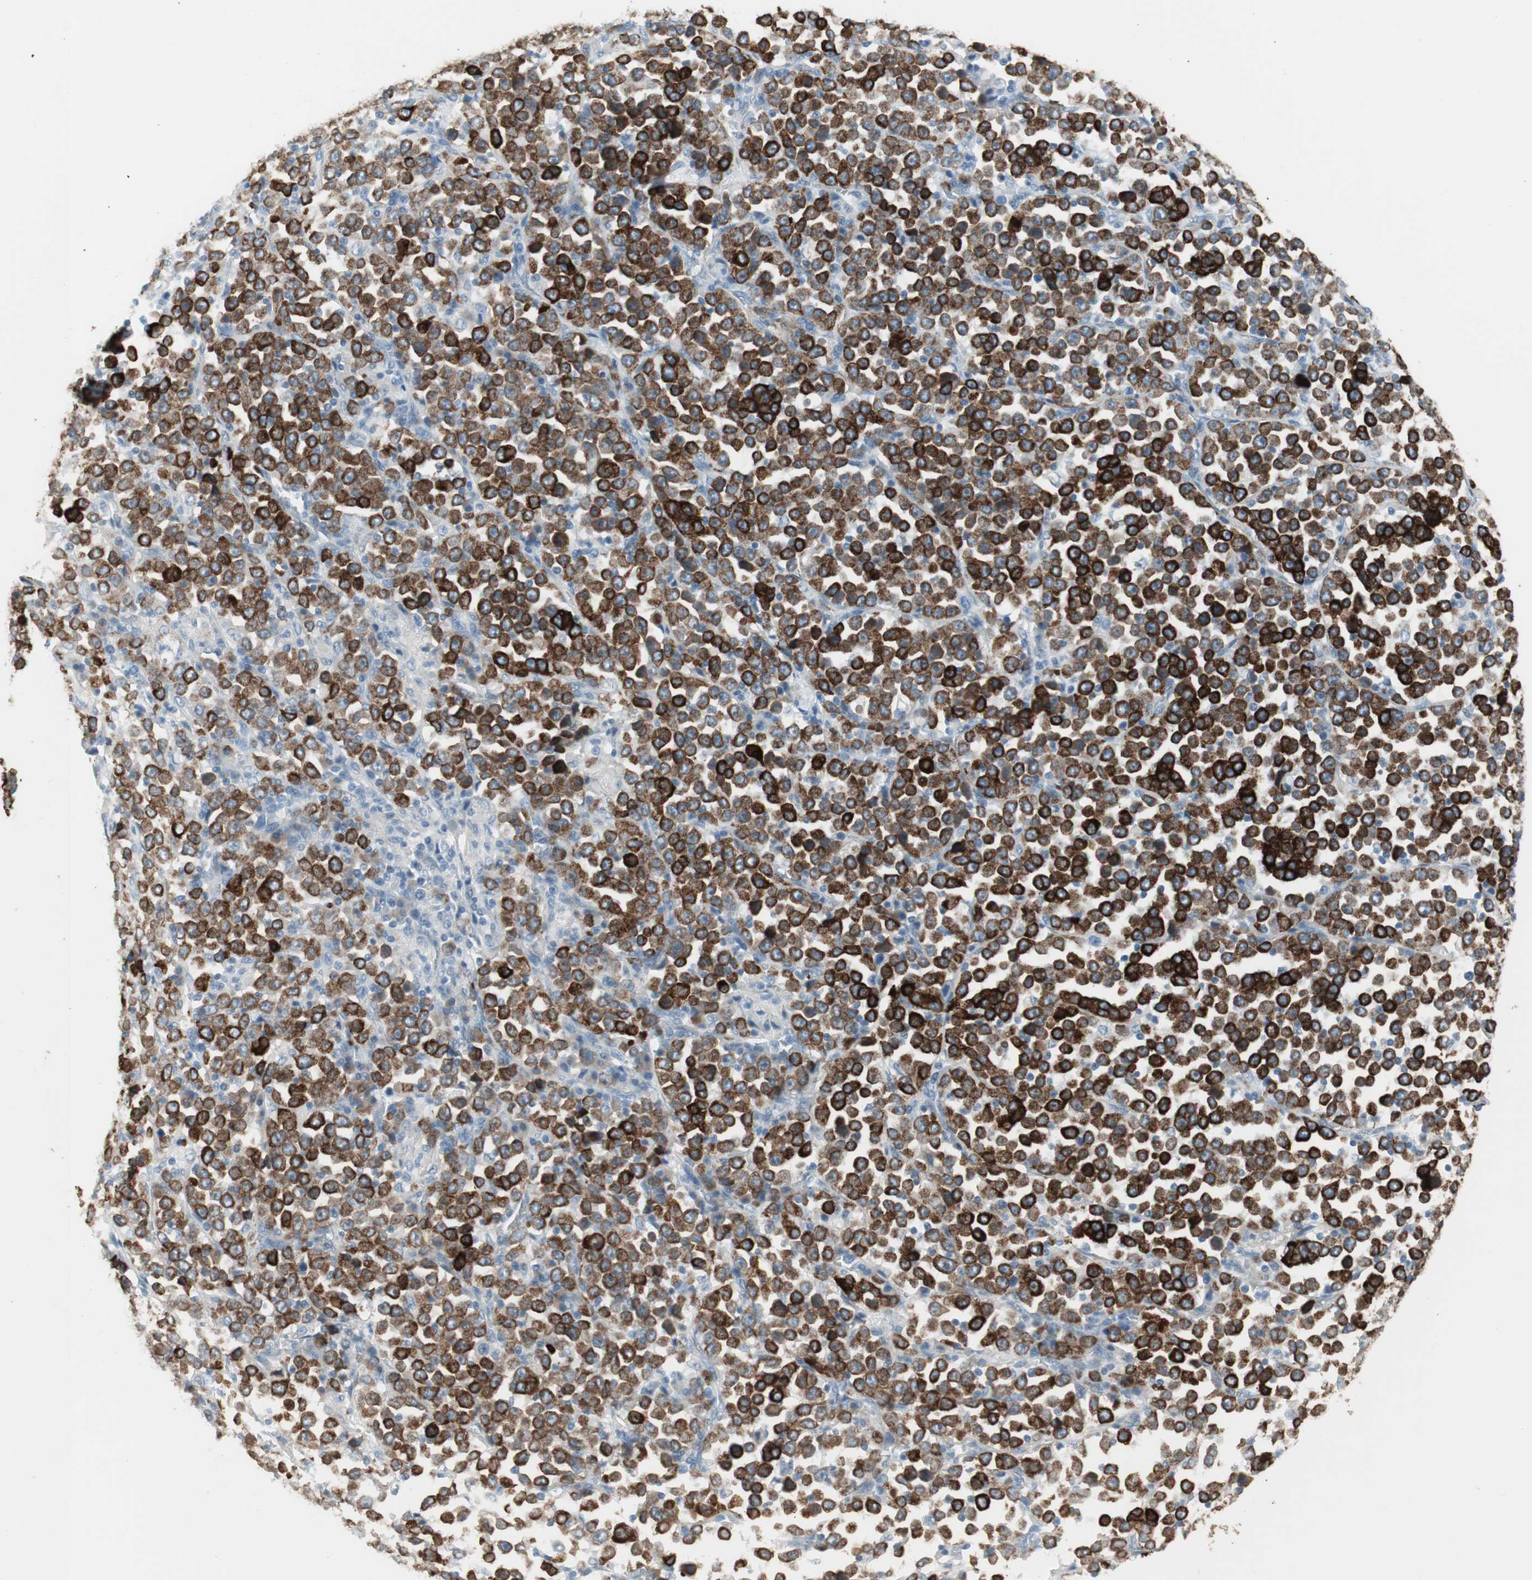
{"staining": {"intensity": "strong", "quantity": ">75%", "location": "cytoplasmic/membranous"}, "tissue": "stomach cancer", "cell_type": "Tumor cells", "image_type": "cancer", "snomed": [{"axis": "morphology", "description": "Normal tissue, NOS"}, {"axis": "morphology", "description": "Adenocarcinoma, NOS"}, {"axis": "topography", "description": "Stomach, upper"}, {"axis": "topography", "description": "Stomach"}], "caption": "Approximately >75% of tumor cells in stomach adenocarcinoma demonstrate strong cytoplasmic/membranous protein positivity as visualized by brown immunohistochemical staining.", "gene": "AGR2", "patient": {"sex": "male", "age": 59}}